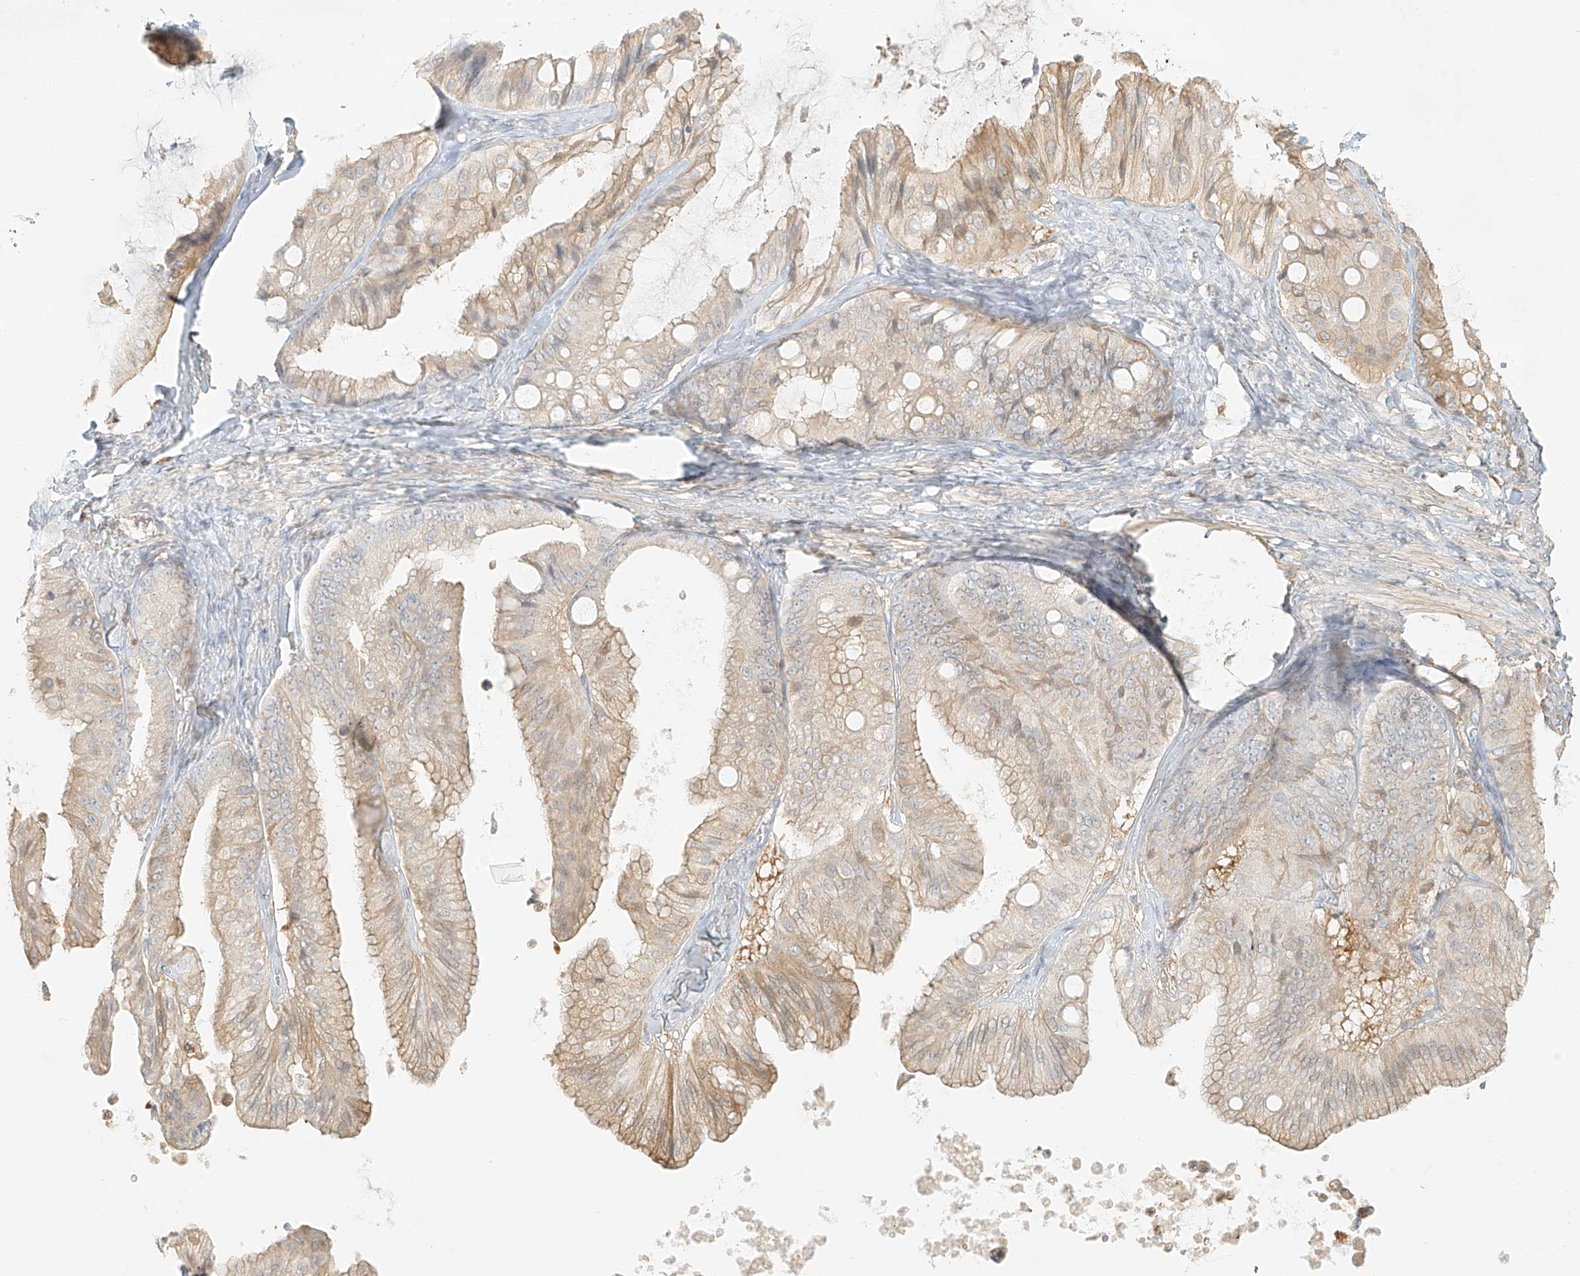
{"staining": {"intensity": "moderate", "quantity": "<25%", "location": "cytoplasmic/membranous"}, "tissue": "ovarian cancer", "cell_type": "Tumor cells", "image_type": "cancer", "snomed": [{"axis": "morphology", "description": "Cystadenocarcinoma, mucinous, NOS"}, {"axis": "topography", "description": "Ovary"}], "caption": "DAB (3,3'-diaminobenzidine) immunohistochemical staining of human ovarian mucinous cystadenocarcinoma demonstrates moderate cytoplasmic/membranous protein expression in approximately <25% of tumor cells.", "gene": "UPK1B", "patient": {"sex": "female", "age": 71}}